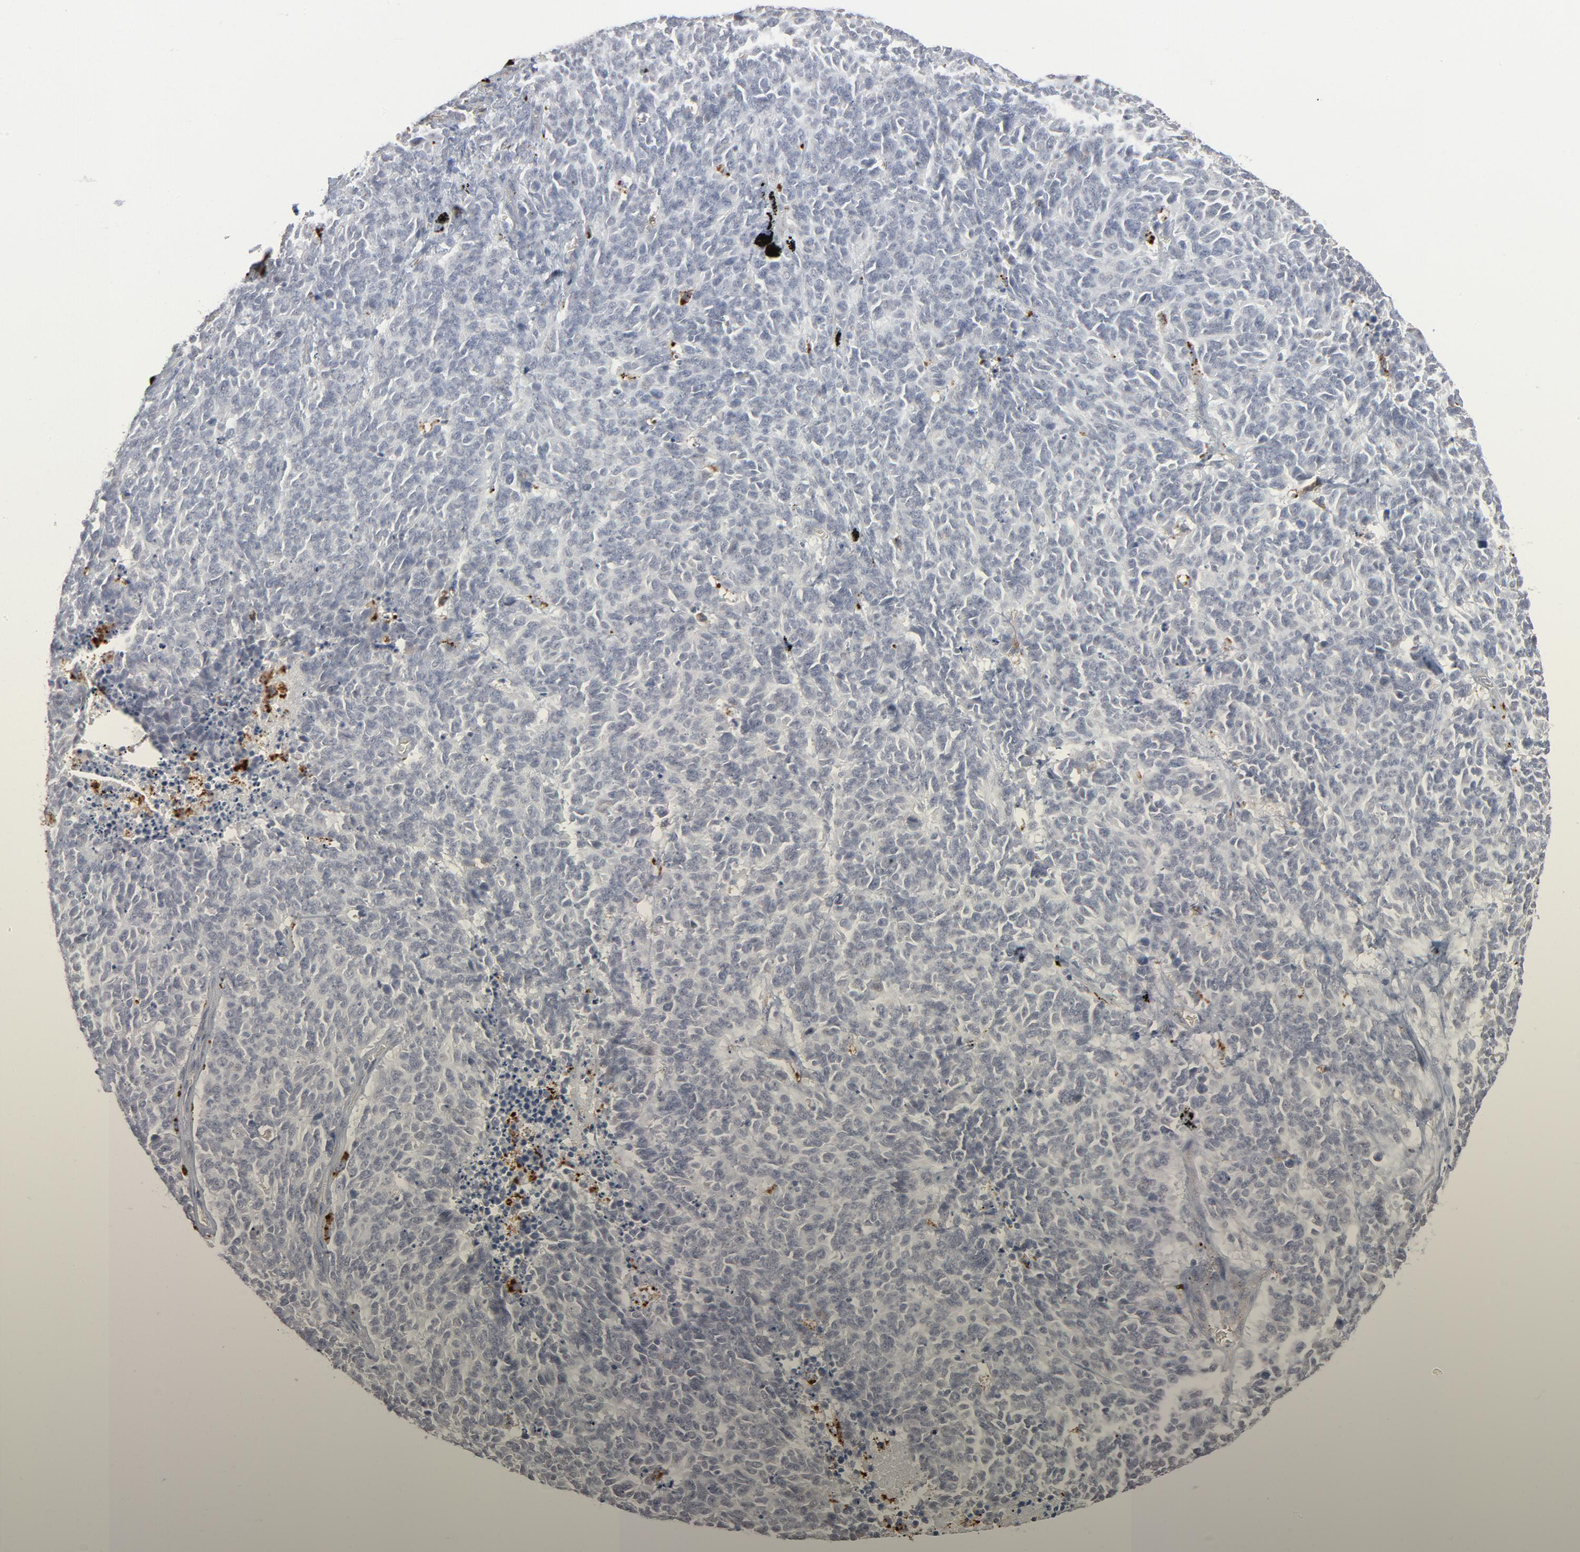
{"staining": {"intensity": "negative", "quantity": "none", "location": "none"}, "tissue": "lung cancer", "cell_type": "Tumor cells", "image_type": "cancer", "snomed": [{"axis": "morphology", "description": "Neoplasm, malignant, NOS"}, {"axis": "topography", "description": "Lung"}], "caption": "The image exhibits no staining of tumor cells in malignant neoplasm (lung).", "gene": "POMT2", "patient": {"sex": "female", "age": 58}}